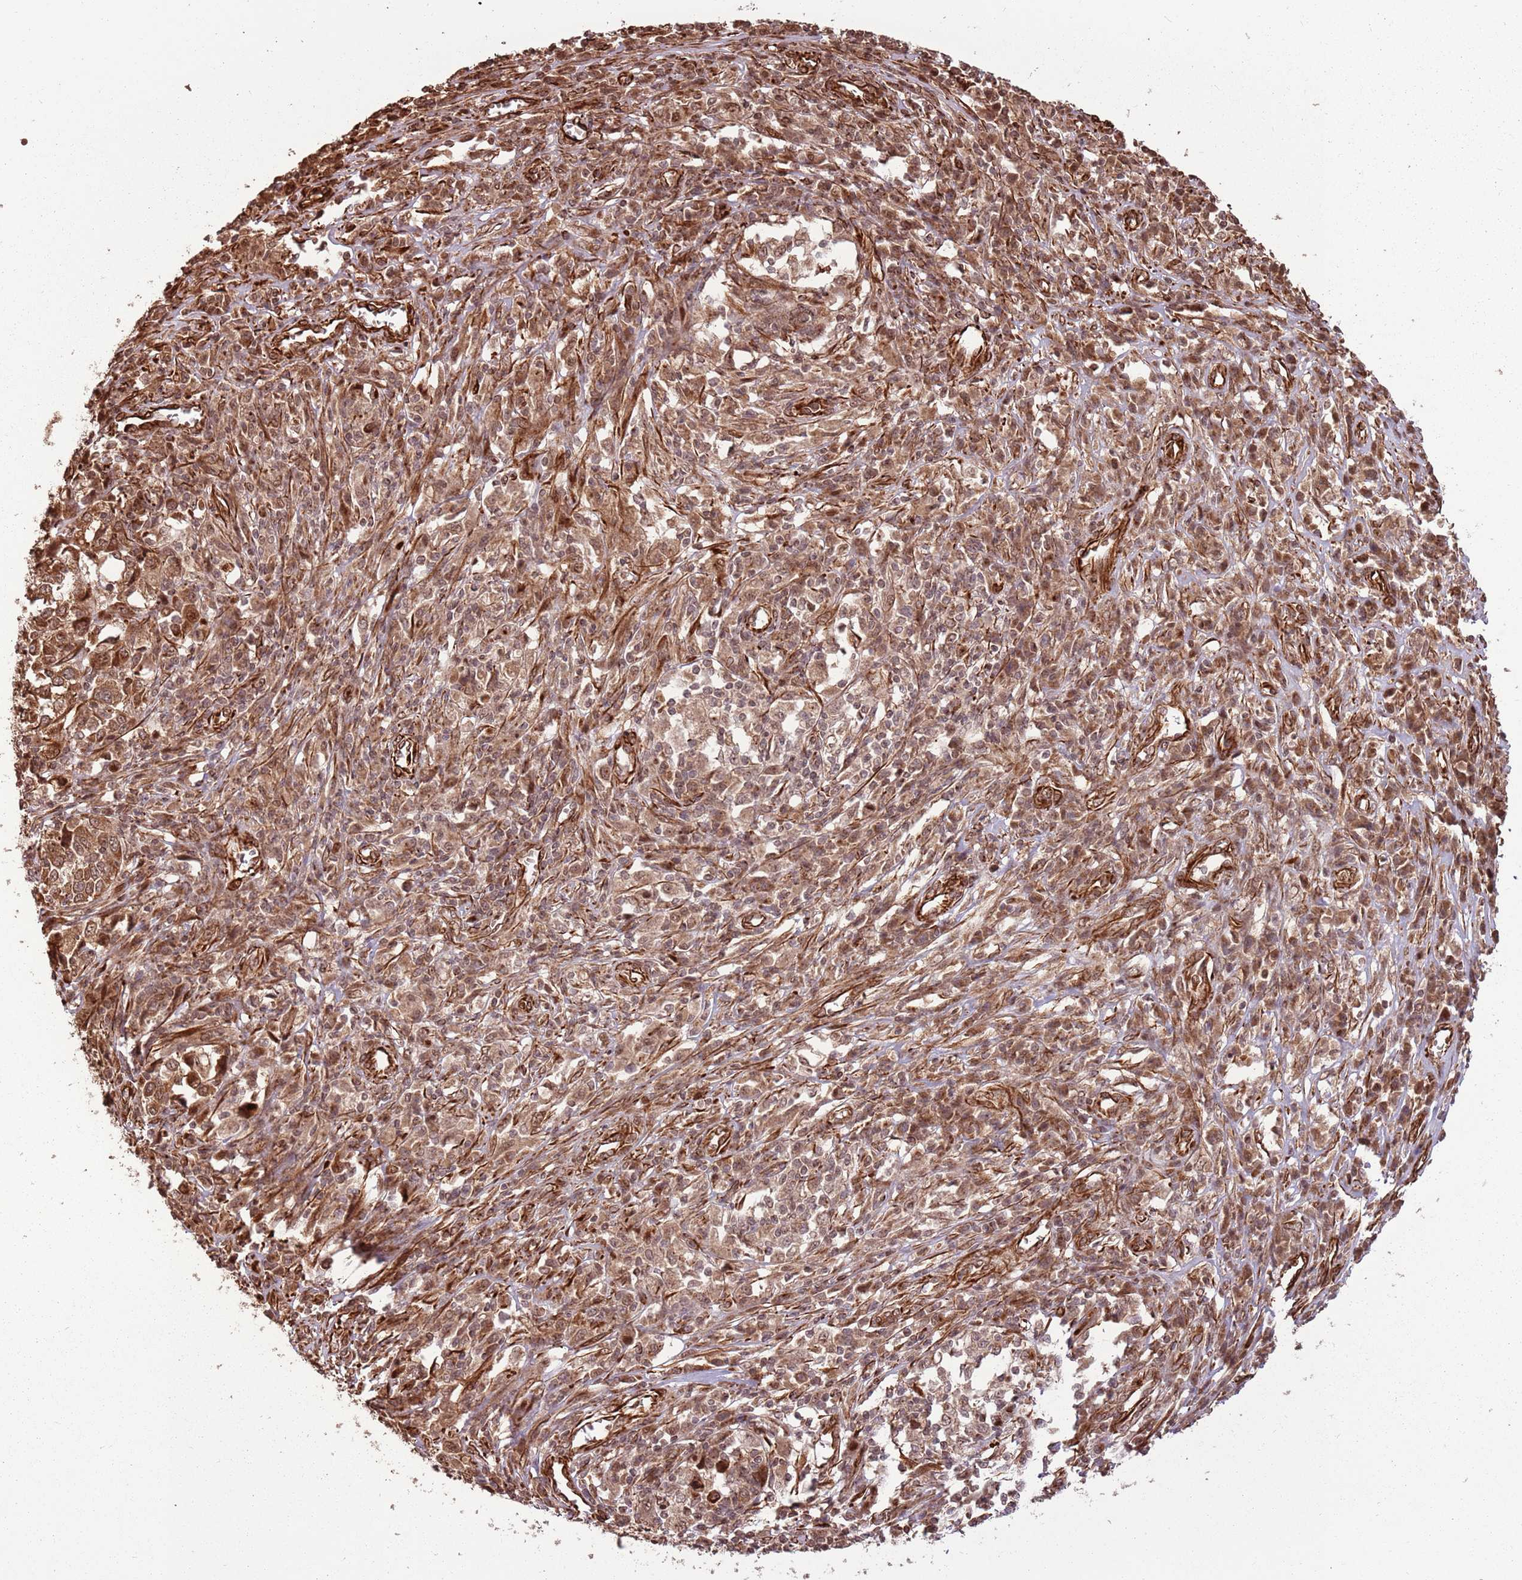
{"staining": {"intensity": "moderate", "quantity": ">75%", "location": "cytoplasmic/membranous,nuclear"}, "tissue": "melanoma", "cell_type": "Tumor cells", "image_type": "cancer", "snomed": [{"axis": "morphology", "description": "Malignant melanoma, Metastatic site"}, {"axis": "topography", "description": "Lymph node"}], "caption": "Brown immunohistochemical staining in malignant melanoma (metastatic site) exhibits moderate cytoplasmic/membranous and nuclear staining in approximately >75% of tumor cells. (DAB IHC, brown staining for protein, blue staining for nuclei).", "gene": "ADAMTS3", "patient": {"sex": "male", "age": 44}}